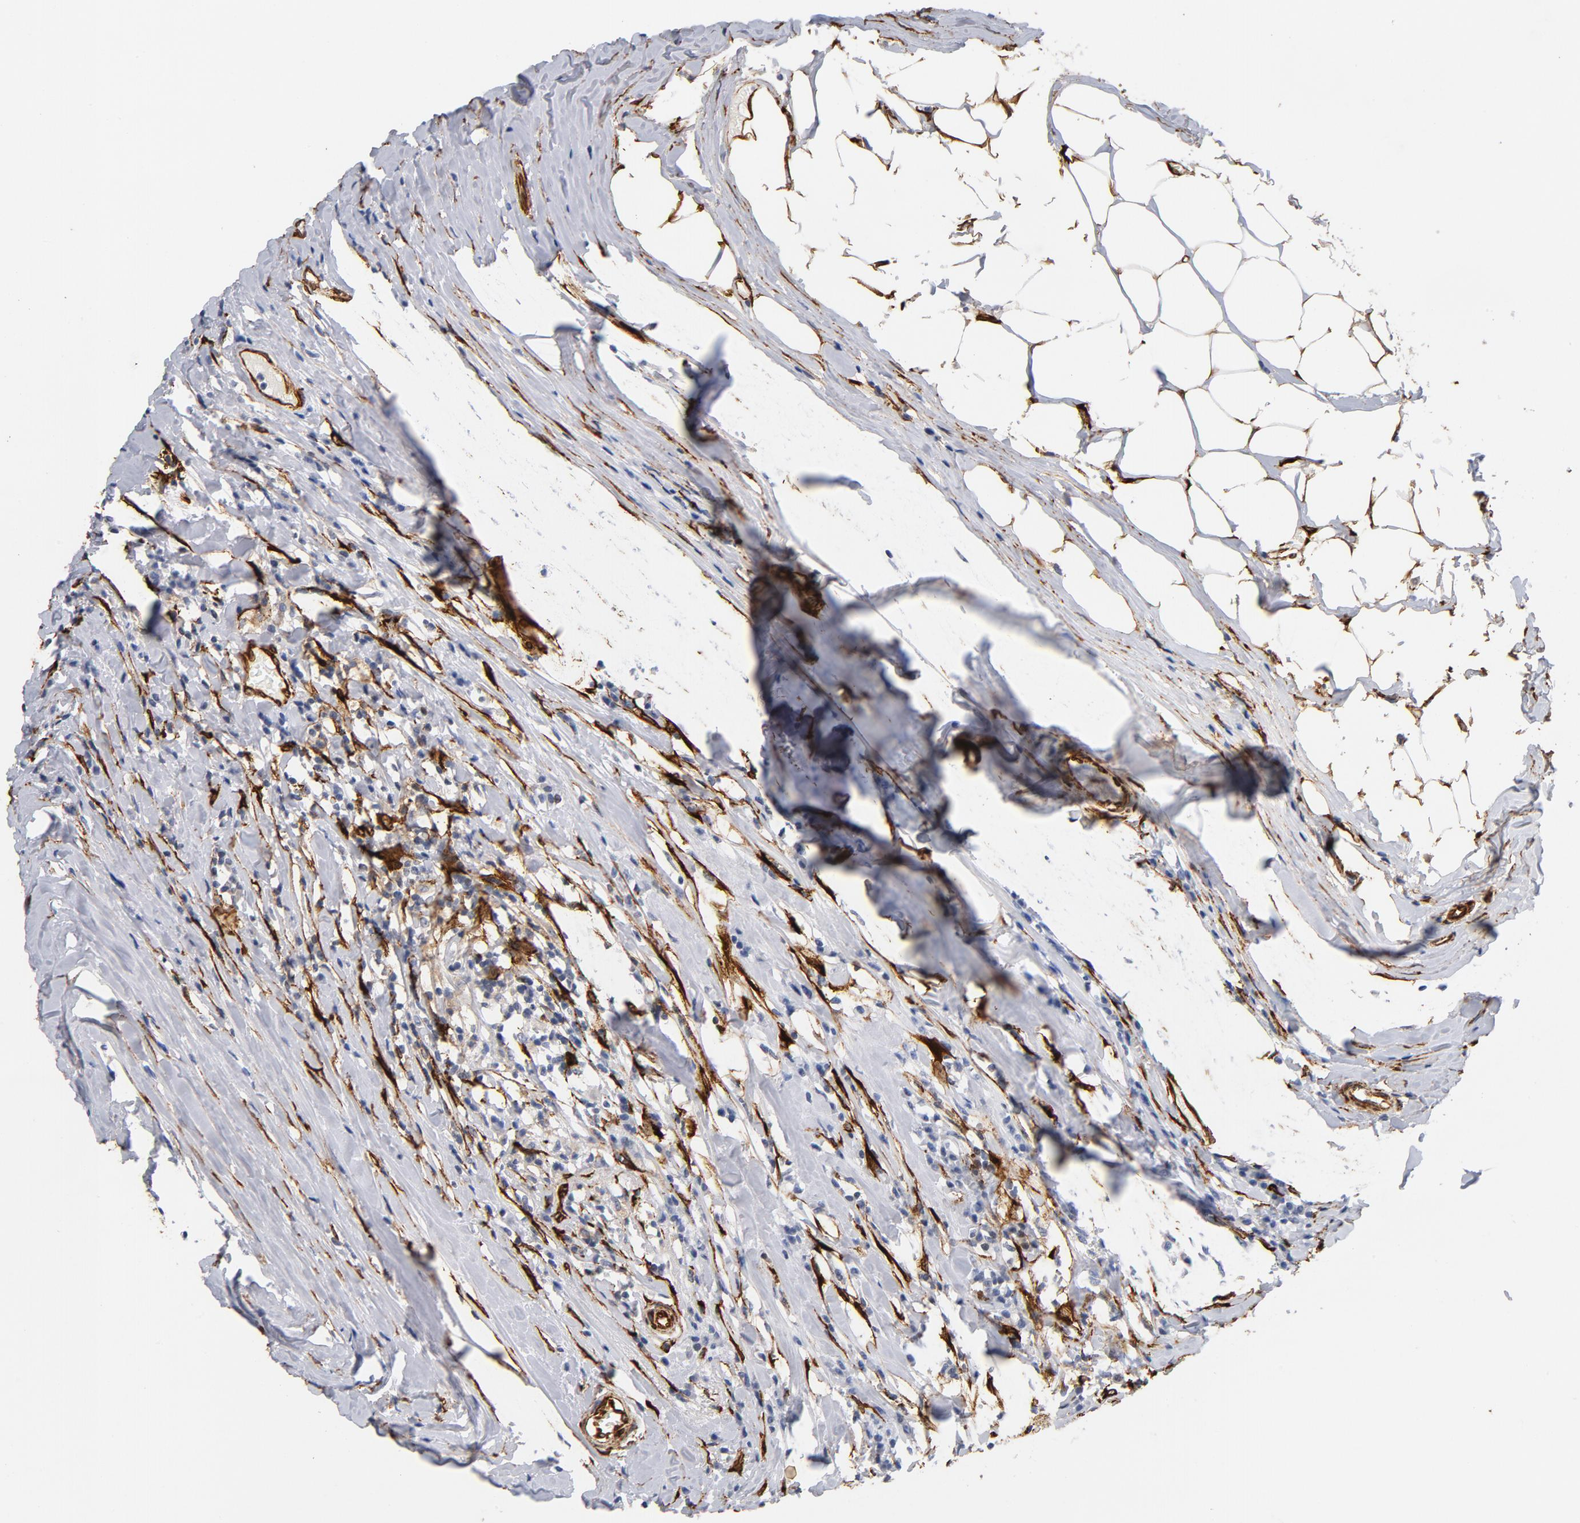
{"staining": {"intensity": "weak", "quantity": ">75%", "location": "cytoplasmic/membranous"}, "tissue": "head and neck cancer", "cell_type": "Tumor cells", "image_type": "cancer", "snomed": [{"axis": "morphology", "description": "Adenocarcinoma, NOS"}, {"axis": "topography", "description": "Salivary gland"}, {"axis": "topography", "description": "Head-Neck"}], "caption": "IHC histopathology image of head and neck cancer (adenocarcinoma) stained for a protein (brown), which reveals low levels of weak cytoplasmic/membranous staining in about >75% of tumor cells.", "gene": "SERPINH1", "patient": {"sex": "female", "age": 65}}